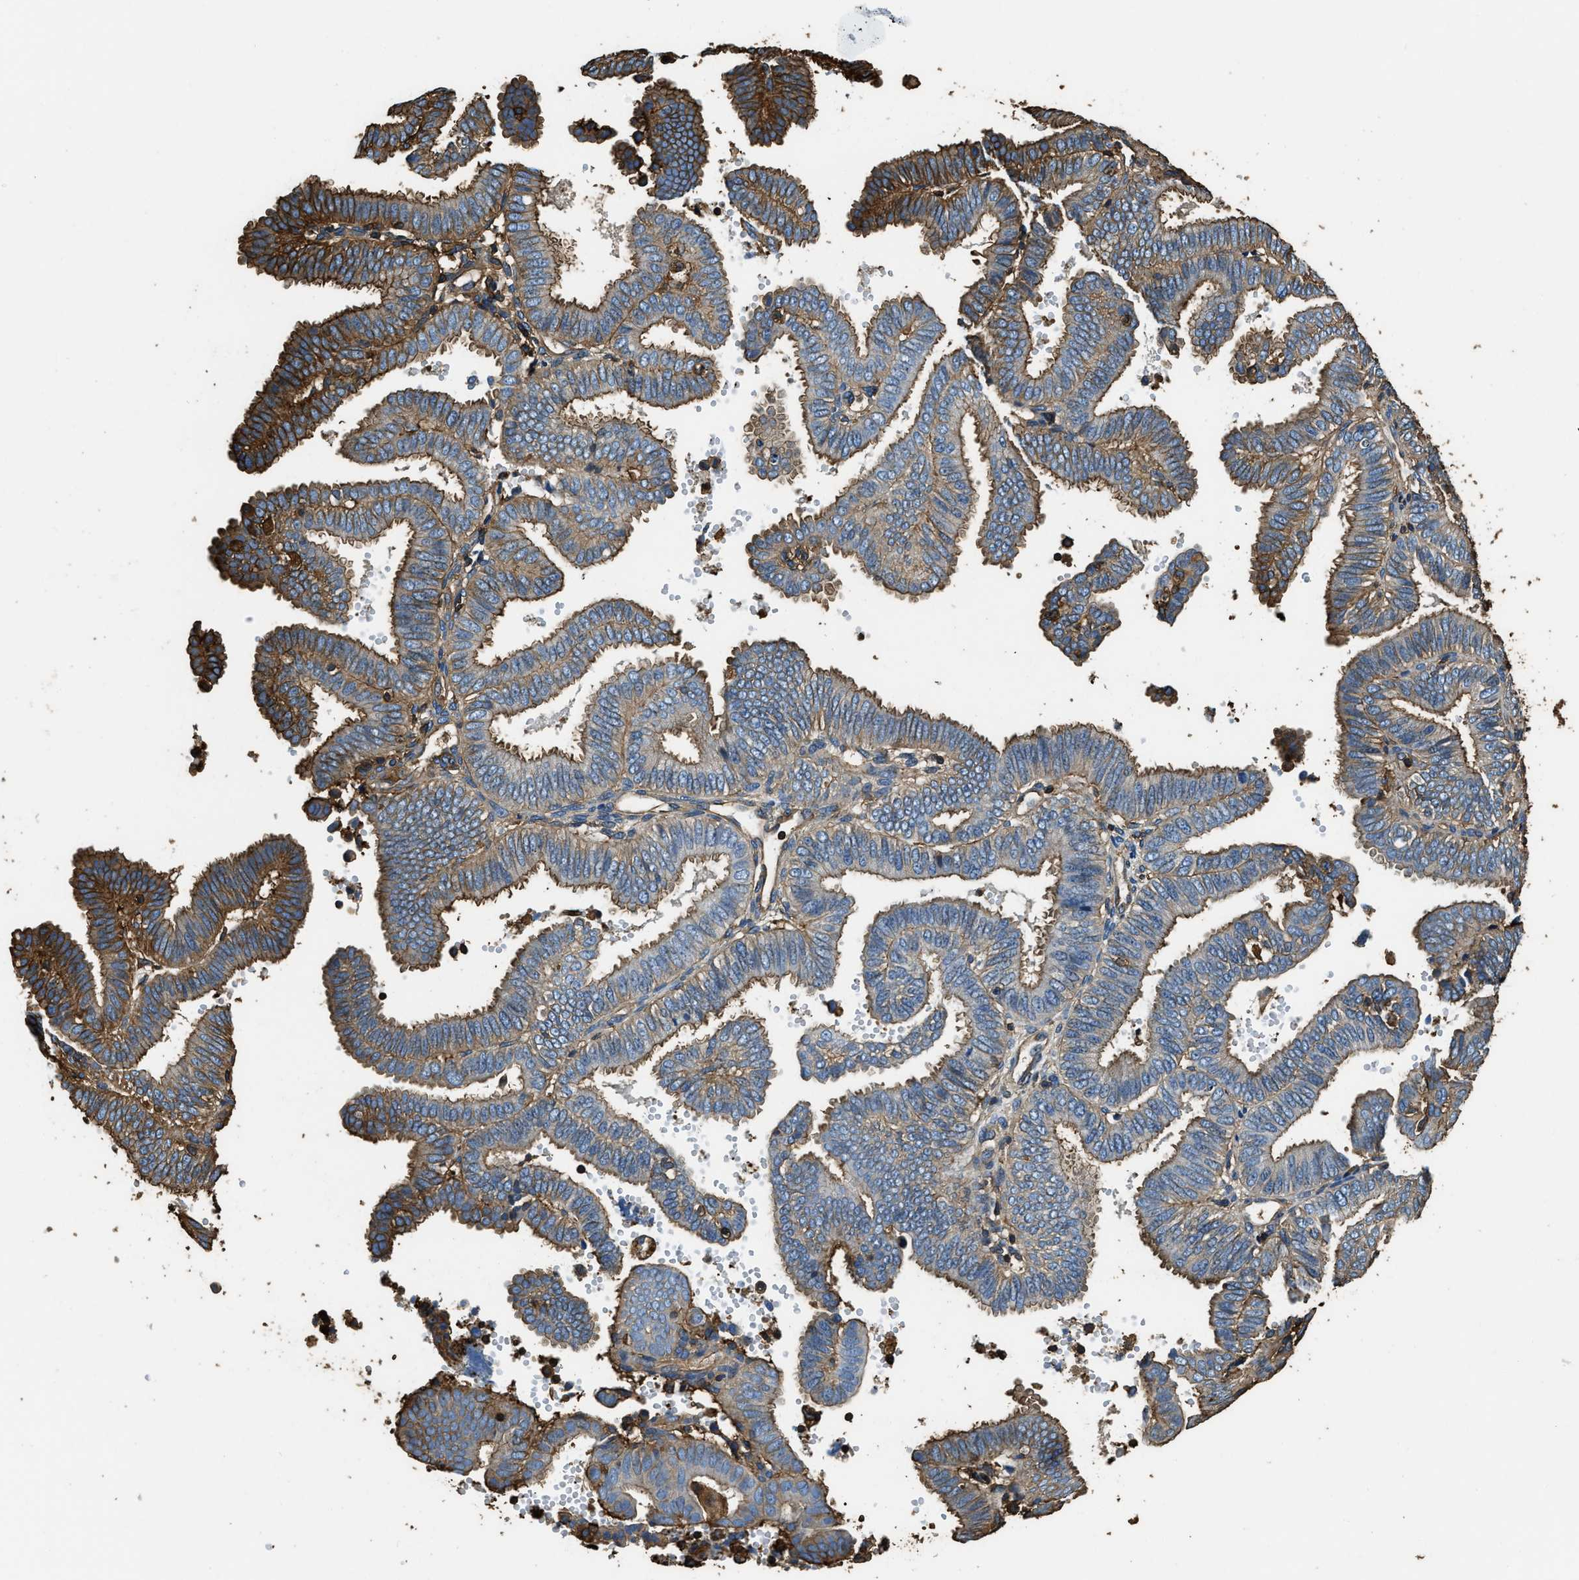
{"staining": {"intensity": "moderate", "quantity": ">75%", "location": "cytoplasmic/membranous"}, "tissue": "endometrial cancer", "cell_type": "Tumor cells", "image_type": "cancer", "snomed": [{"axis": "morphology", "description": "Adenocarcinoma, NOS"}, {"axis": "topography", "description": "Endometrium"}], "caption": "A brown stain highlights moderate cytoplasmic/membranous positivity of a protein in human endometrial cancer tumor cells.", "gene": "ACCS", "patient": {"sex": "female", "age": 58}}